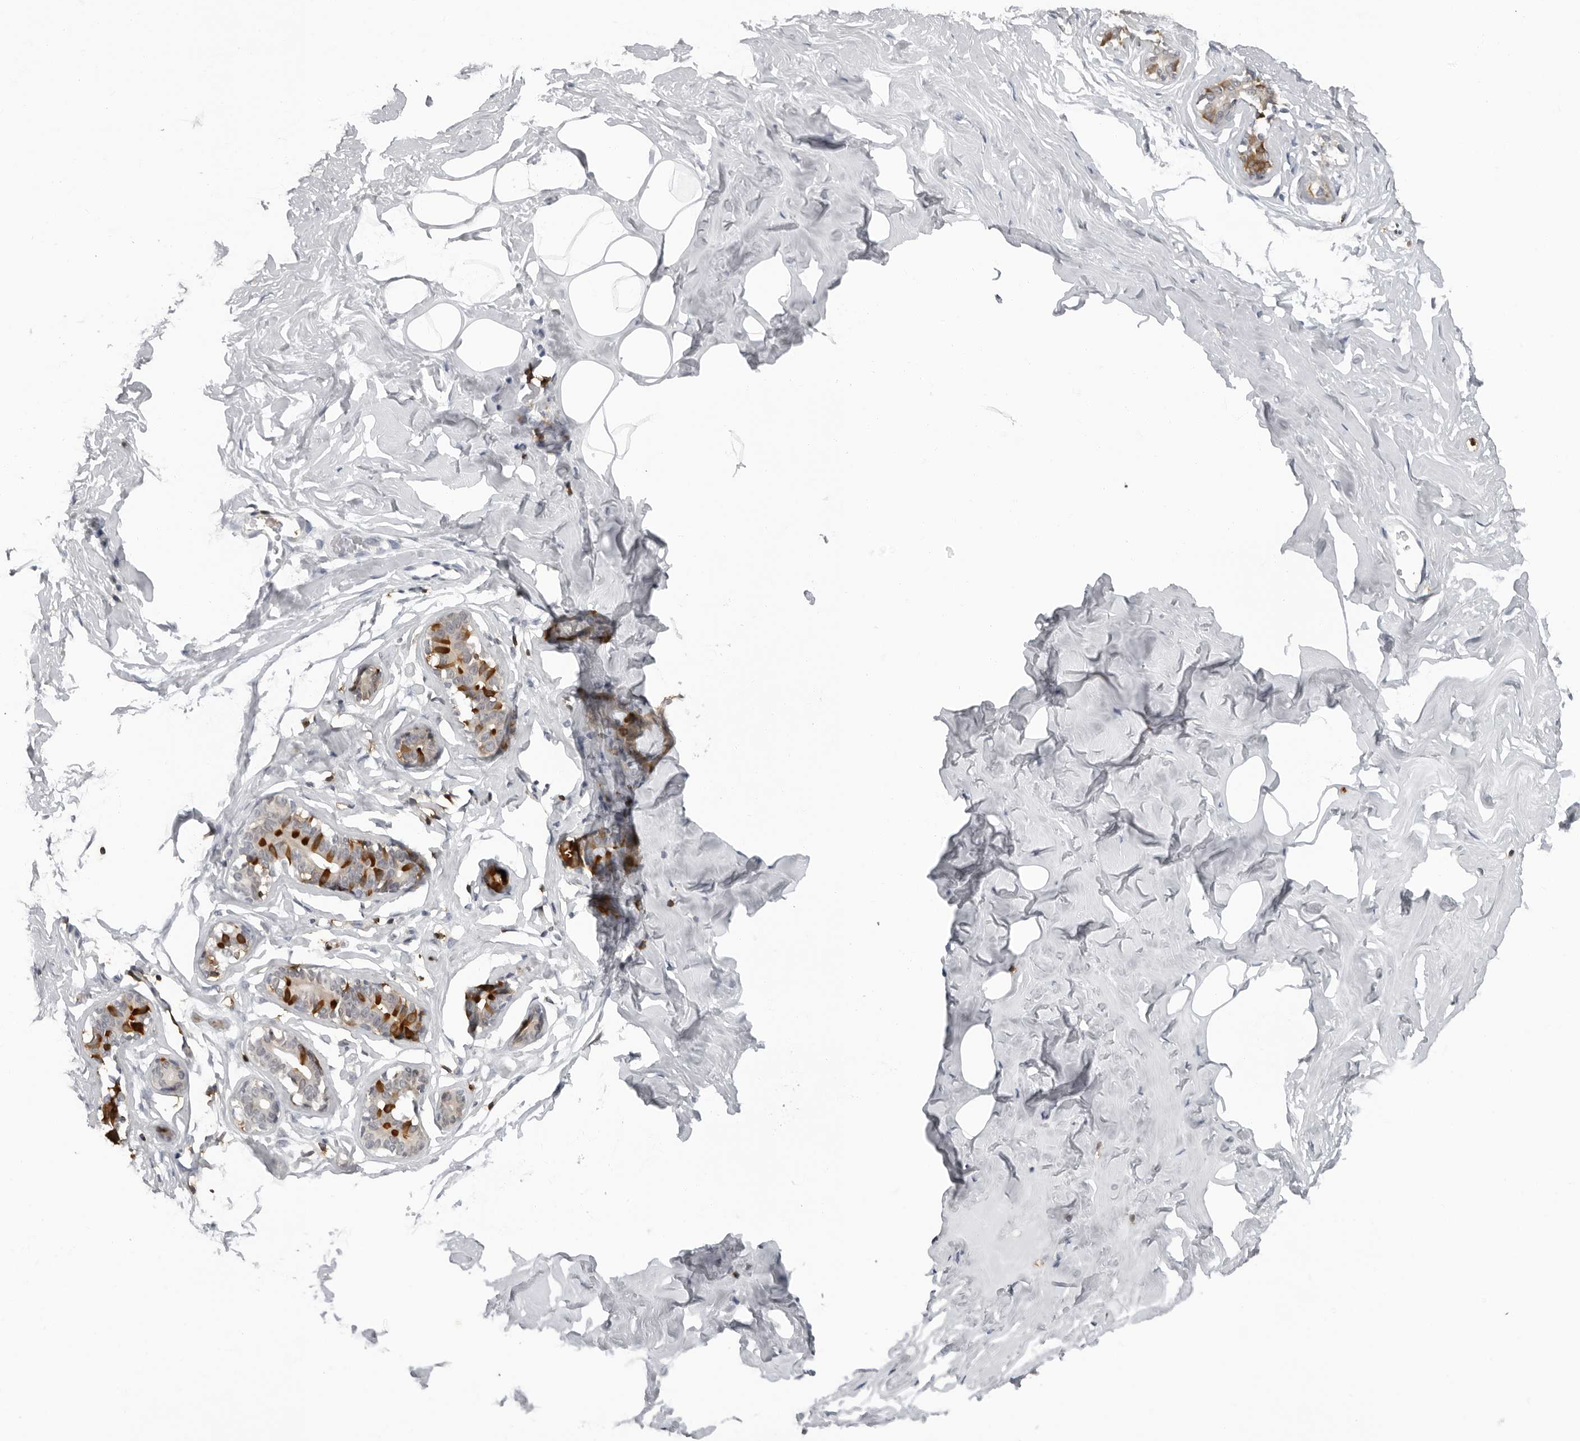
{"staining": {"intensity": "negative", "quantity": "none", "location": "none"}, "tissue": "adipose tissue", "cell_type": "Adipocytes", "image_type": "normal", "snomed": [{"axis": "morphology", "description": "Normal tissue, NOS"}, {"axis": "morphology", "description": "Fibrosis, NOS"}, {"axis": "topography", "description": "Breast"}, {"axis": "topography", "description": "Adipose tissue"}], "caption": "This is an IHC micrograph of unremarkable human adipose tissue. There is no positivity in adipocytes.", "gene": "HSPH1", "patient": {"sex": "female", "age": 39}}